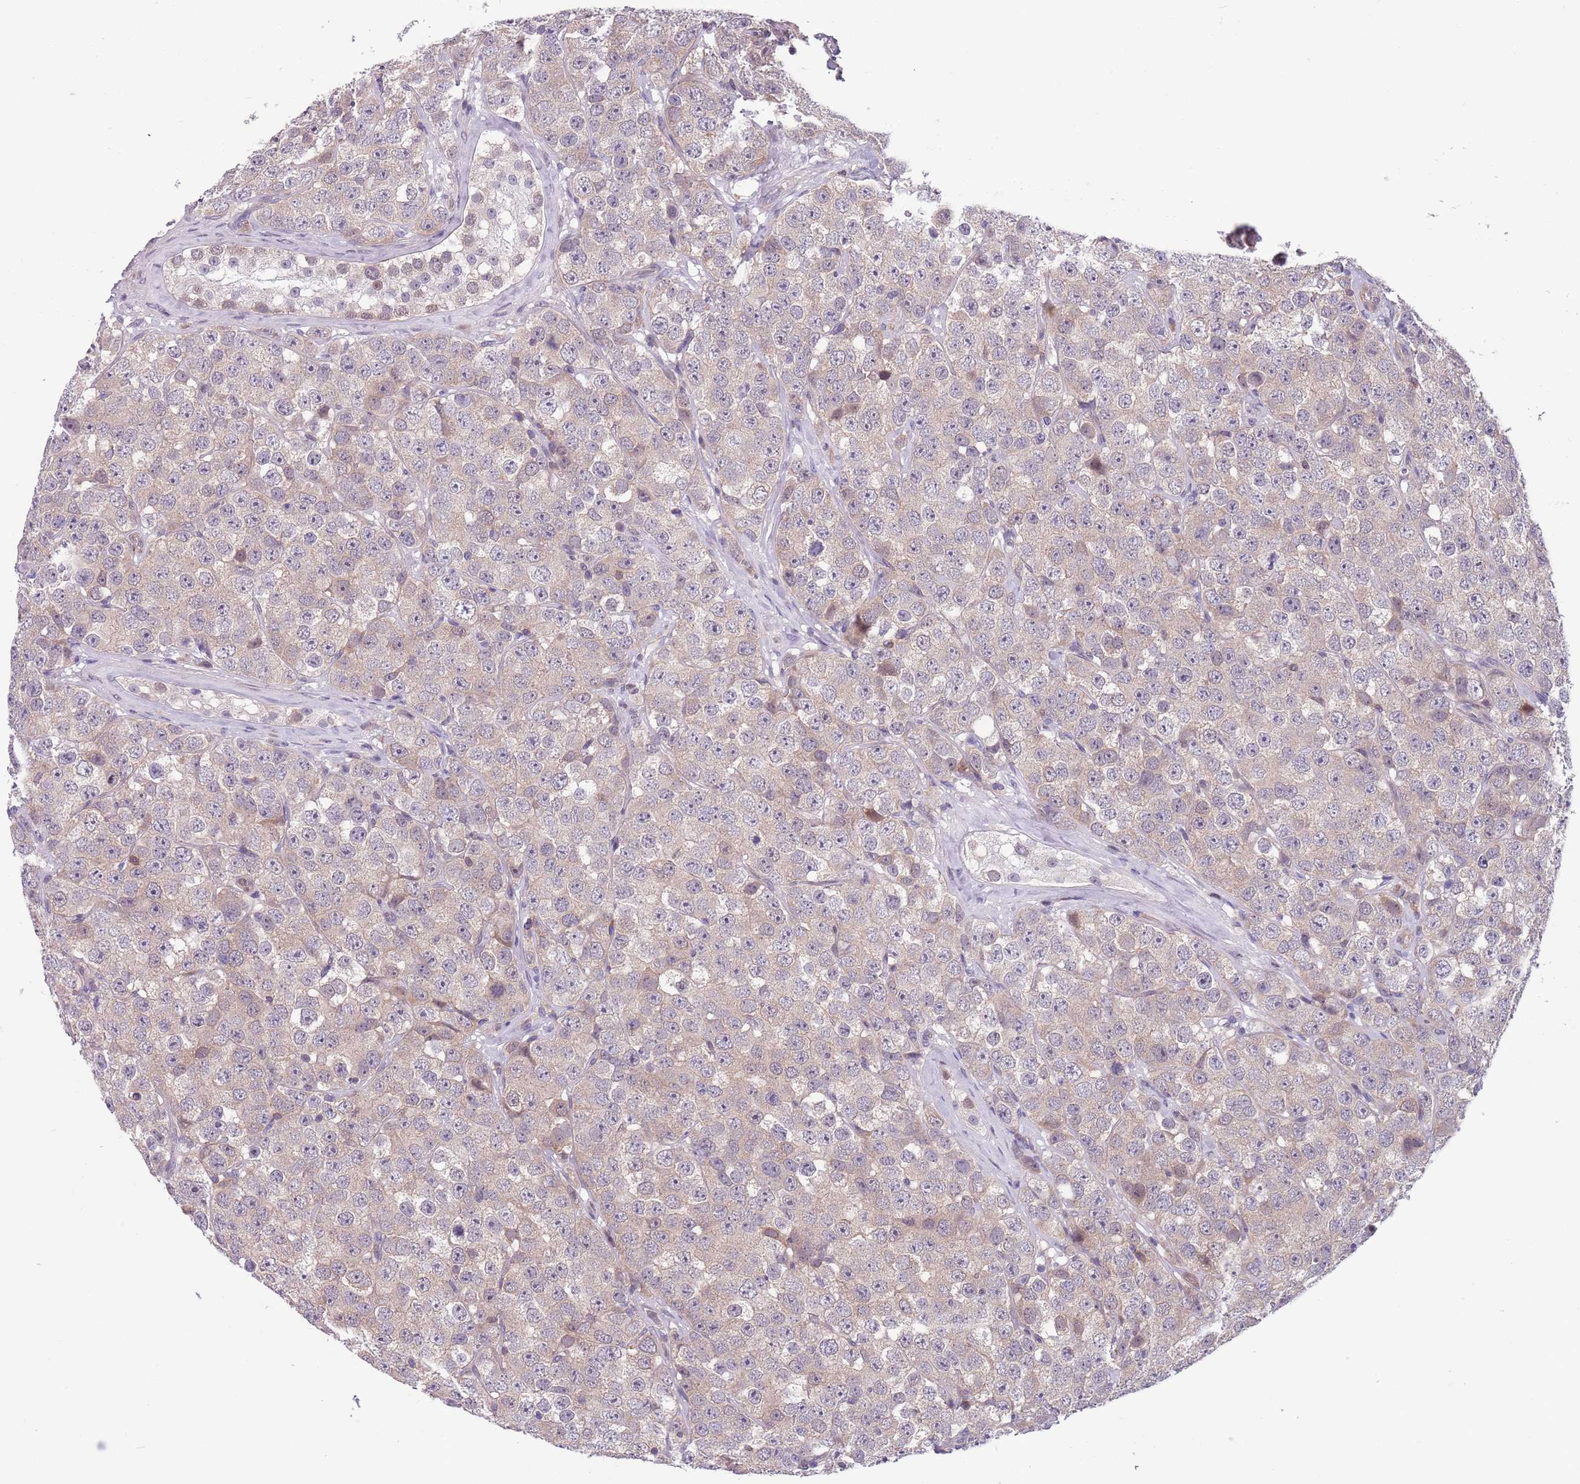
{"staining": {"intensity": "weak", "quantity": "<25%", "location": "cytoplasmic/membranous"}, "tissue": "testis cancer", "cell_type": "Tumor cells", "image_type": "cancer", "snomed": [{"axis": "morphology", "description": "Seminoma, NOS"}, {"axis": "topography", "description": "Testis"}], "caption": "Immunohistochemistry (IHC) of testis cancer exhibits no positivity in tumor cells.", "gene": "JAML", "patient": {"sex": "male", "age": 28}}